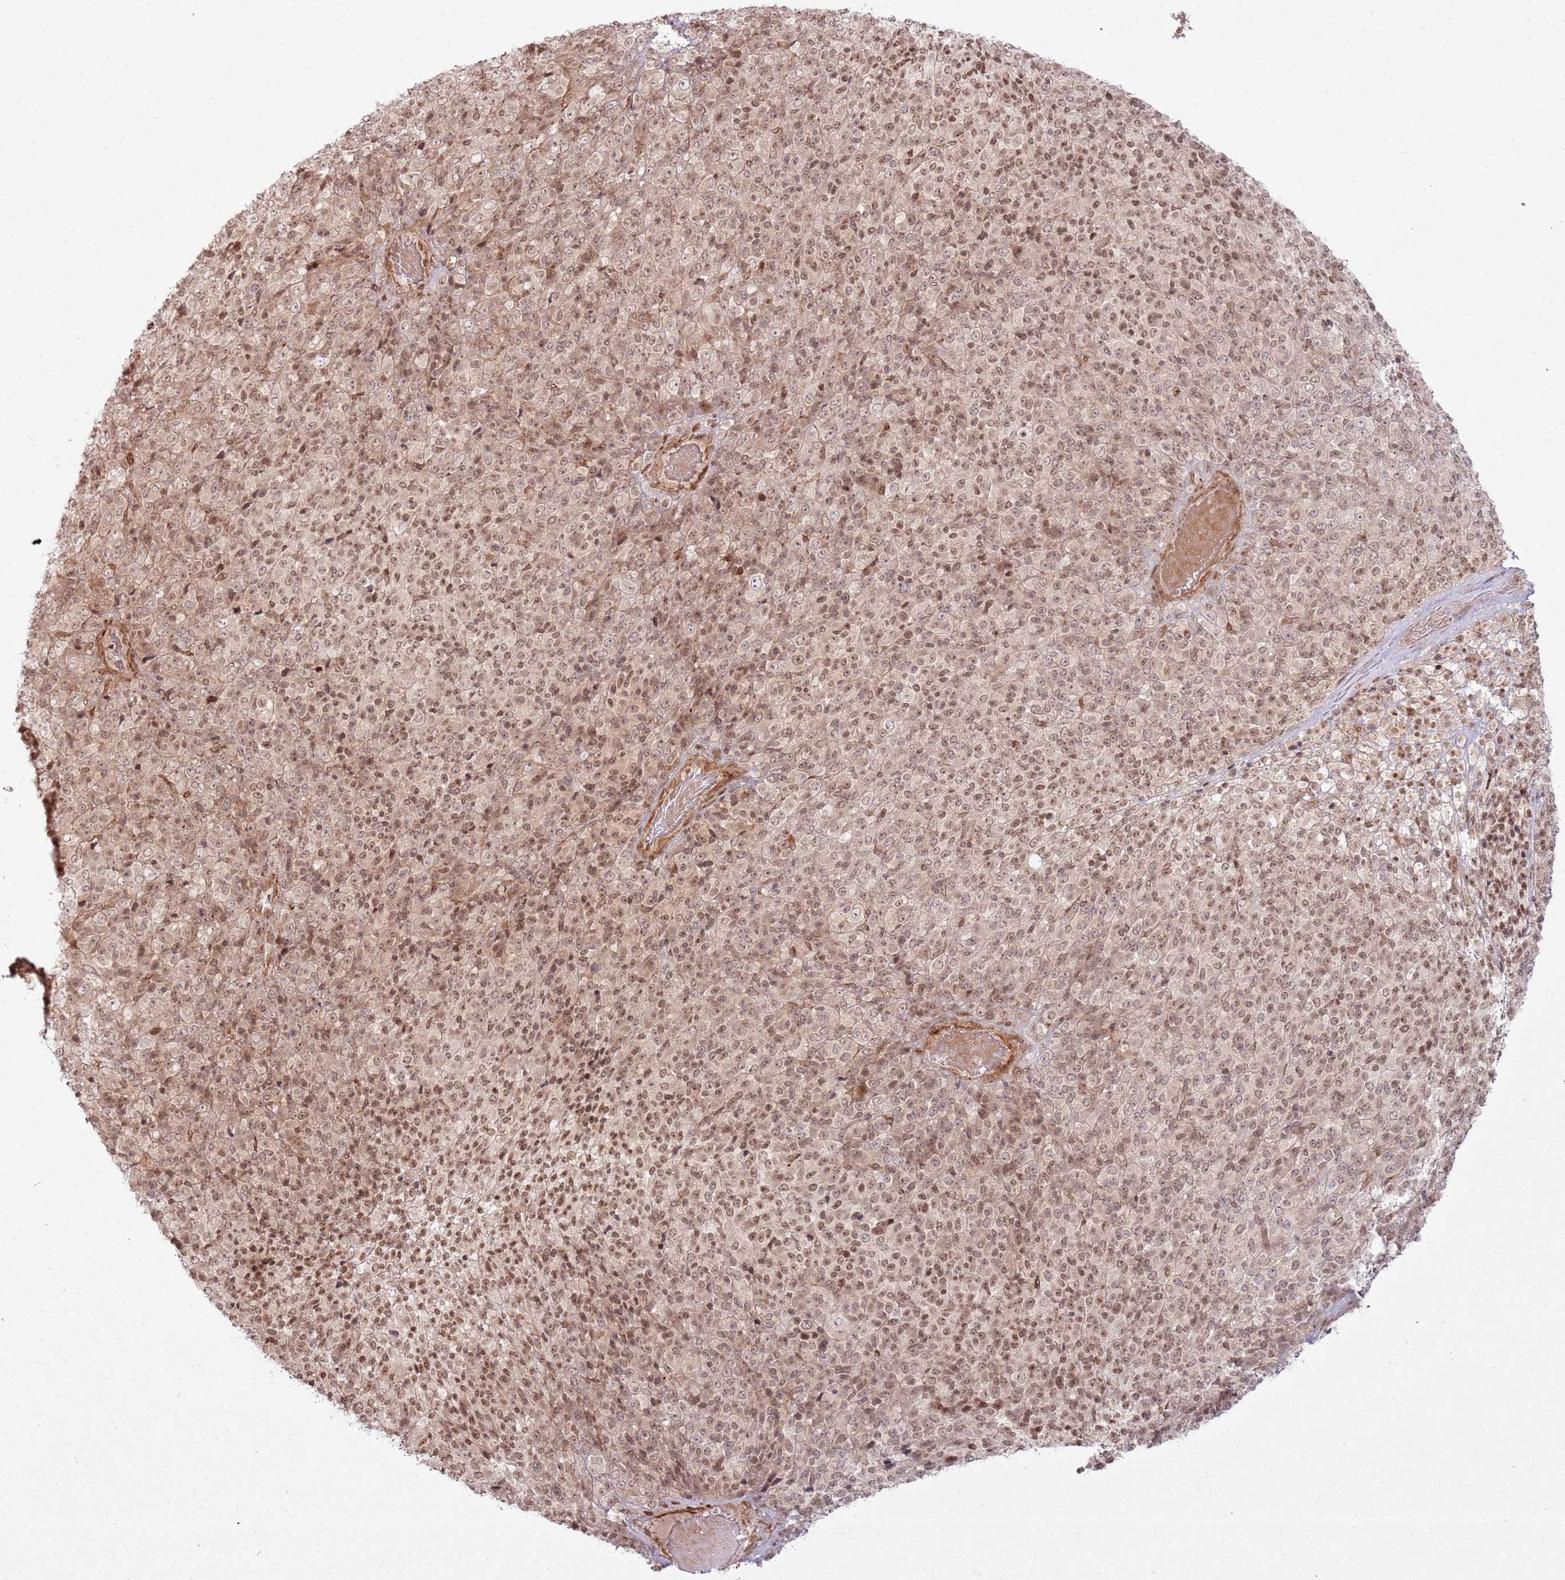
{"staining": {"intensity": "moderate", "quantity": ">75%", "location": "nuclear"}, "tissue": "melanoma", "cell_type": "Tumor cells", "image_type": "cancer", "snomed": [{"axis": "morphology", "description": "Malignant melanoma, Metastatic site"}, {"axis": "topography", "description": "Brain"}], "caption": "Brown immunohistochemical staining in melanoma demonstrates moderate nuclear positivity in about >75% of tumor cells.", "gene": "KLHL36", "patient": {"sex": "female", "age": 56}}